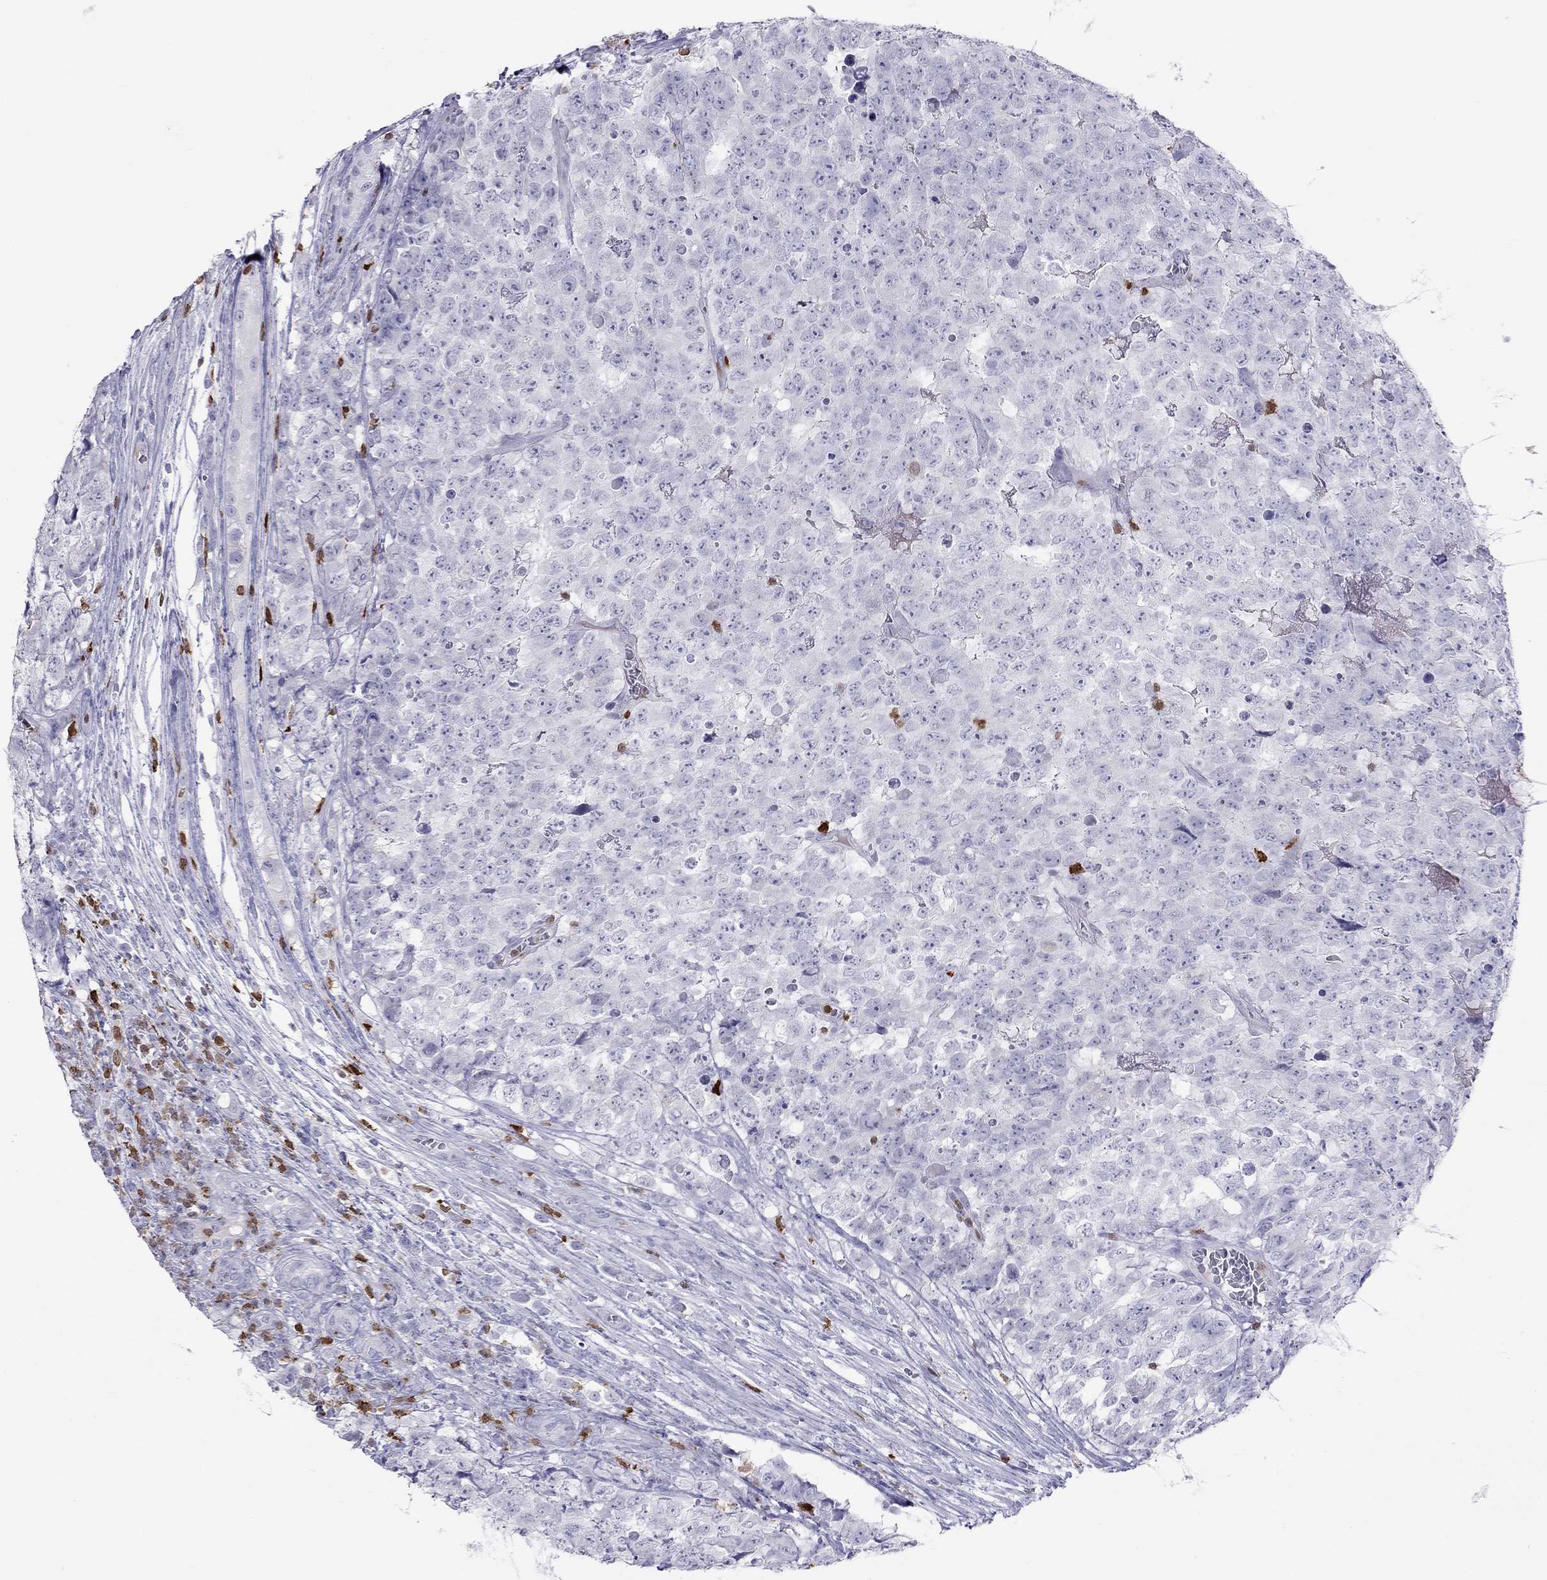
{"staining": {"intensity": "negative", "quantity": "none", "location": "none"}, "tissue": "testis cancer", "cell_type": "Tumor cells", "image_type": "cancer", "snomed": [{"axis": "morphology", "description": "Carcinoma, Embryonal, NOS"}, {"axis": "topography", "description": "Testis"}], "caption": "A photomicrograph of human testis cancer (embryonal carcinoma) is negative for staining in tumor cells.", "gene": "SH2D2A", "patient": {"sex": "male", "age": 23}}